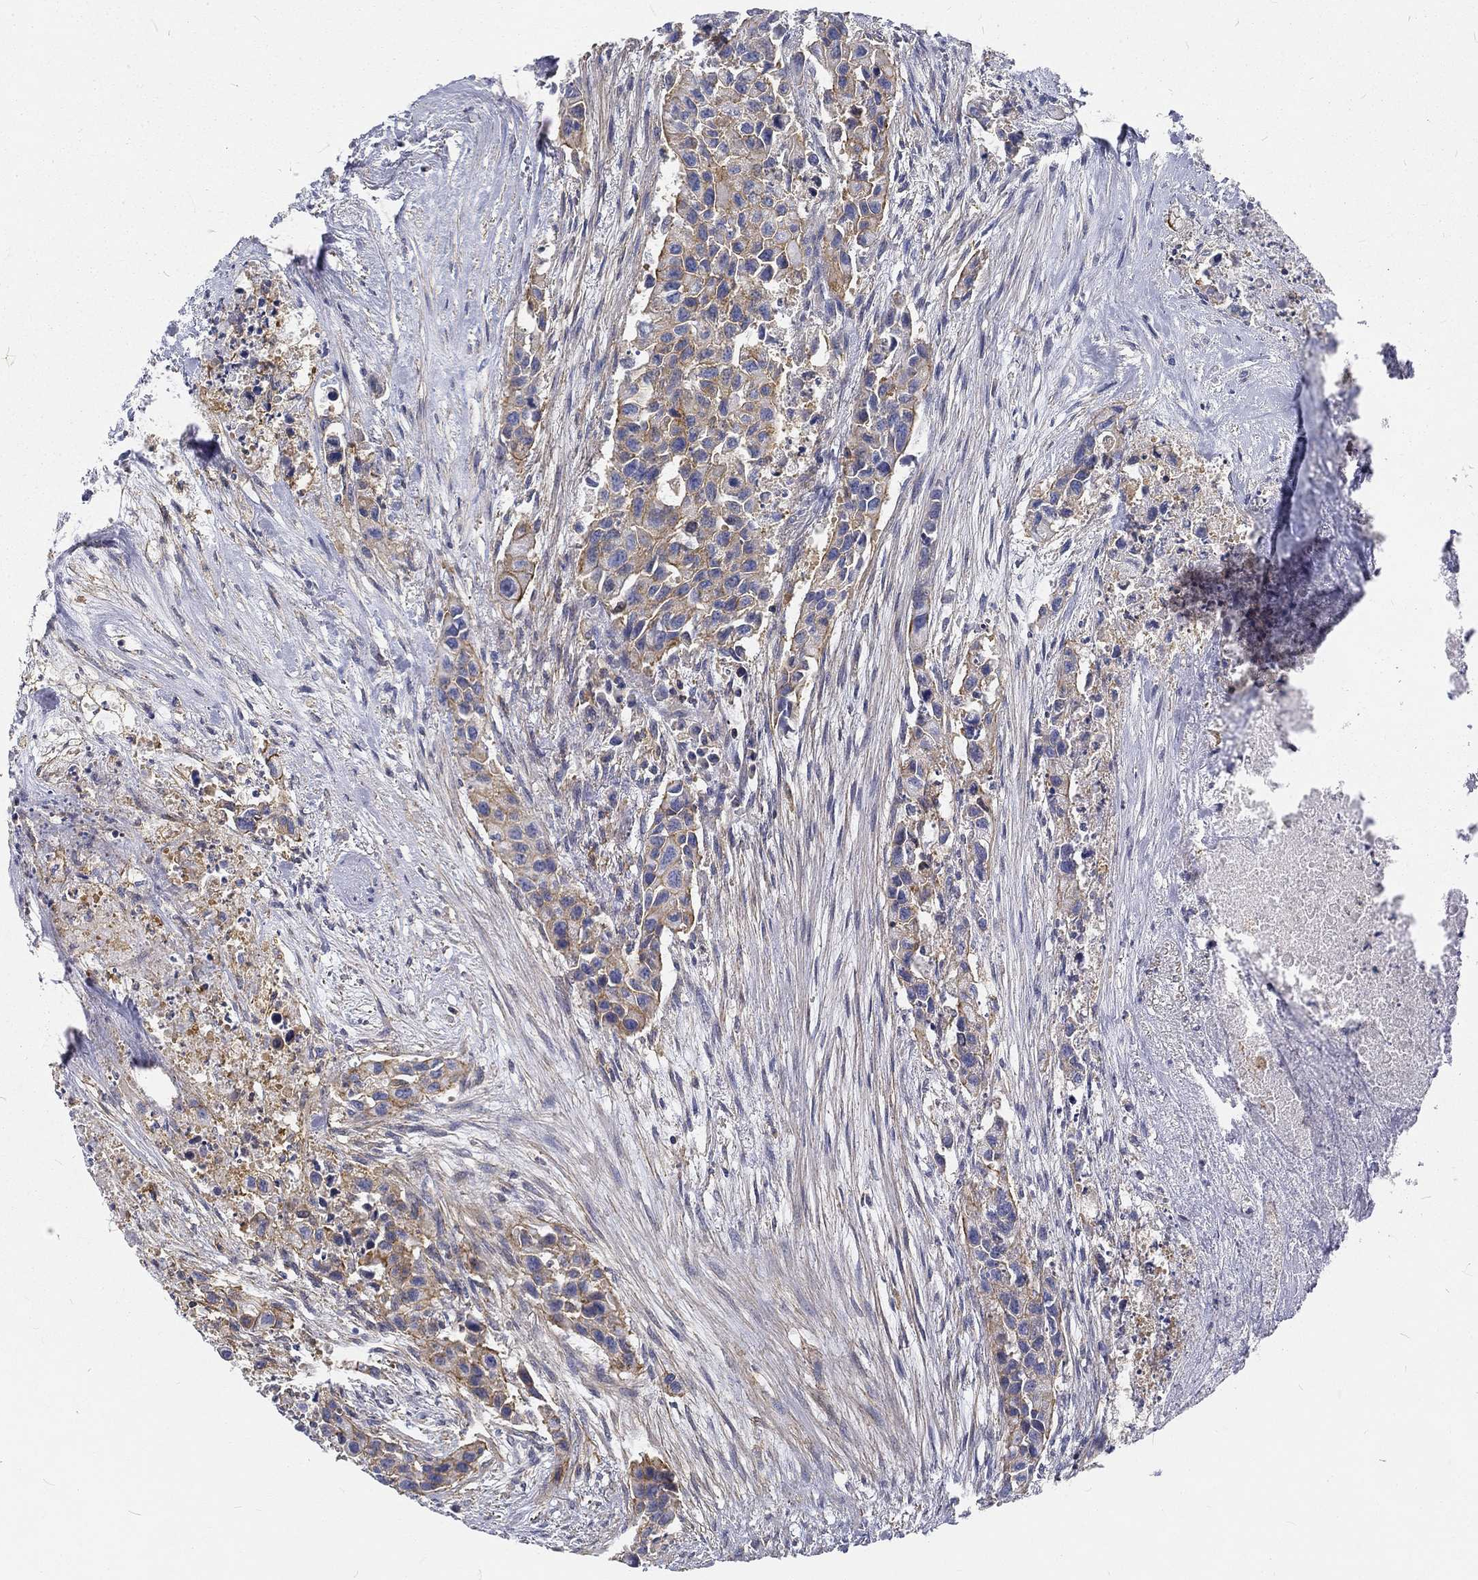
{"staining": {"intensity": "moderate", "quantity": "25%-75%", "location": "cytoplasmic/membranous"}, "tissue": "urothelial cancer", "cell_type": "Tumor cells", "image_type": "cancer", "snomed": [{"axis": "morphology", "description": "Urothelial carcinoma, High grade"}, {"axis": "topography", "description": "Urinary bladder"}], "caption": "Human urothelial carcinoma (high-grade) stained with a brown dye exhibits moderate cytoplasmic/membranous positive expression in about 25%-75% of tumor cells.", "gene": "MTMR11", "patient": {"sex": "female", "age": 73}}